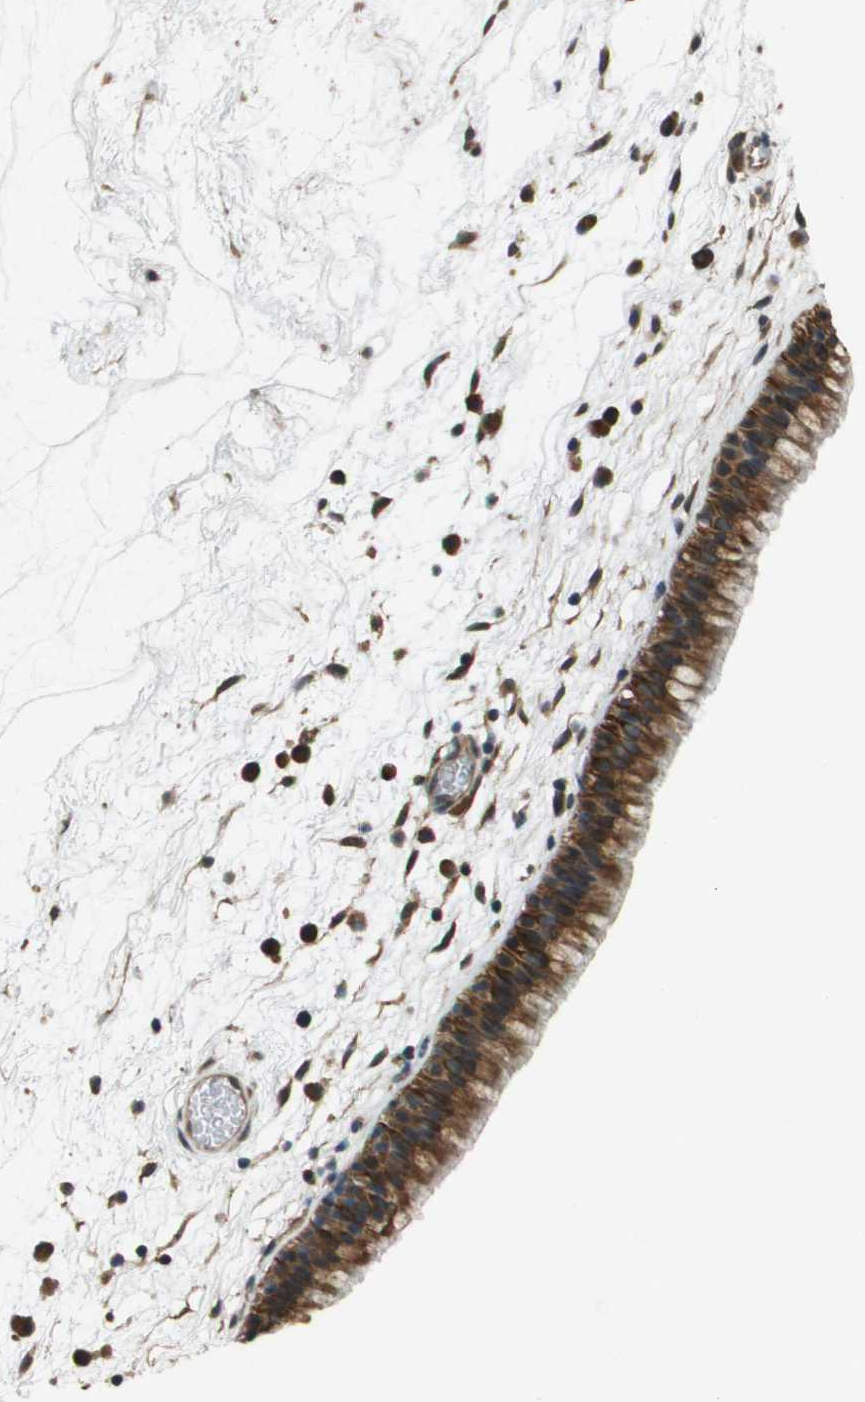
{"staining": {"intensity": "strong", "quantity": ">75%", "location": "cytoplasmic/membranous"}, "tissue": "nasopharynx", "cell_type": "Respiratory epithelial cells", "image_type": "normal", "snomed": [{"axis": "morphology", "description": "Normal tissue, NOS"}, {"axis": "morphology", "description": "Inflammation, NOS"}, {"axis": "topography", "description": "Nasopharynx"}], "caption": "IHC histopathology image of unremarkable nasopharynx: human nasopharynx stained using immunohistochemistry reveals high levels of strong protein expression localized specifically in the cytoplasmic/membranous of respiratory epithelial cells, appearing as a cytoplasmic/membranous brown color.", "gene": "CDKN2C", "patient": {"sex": "male", "age": 48}}